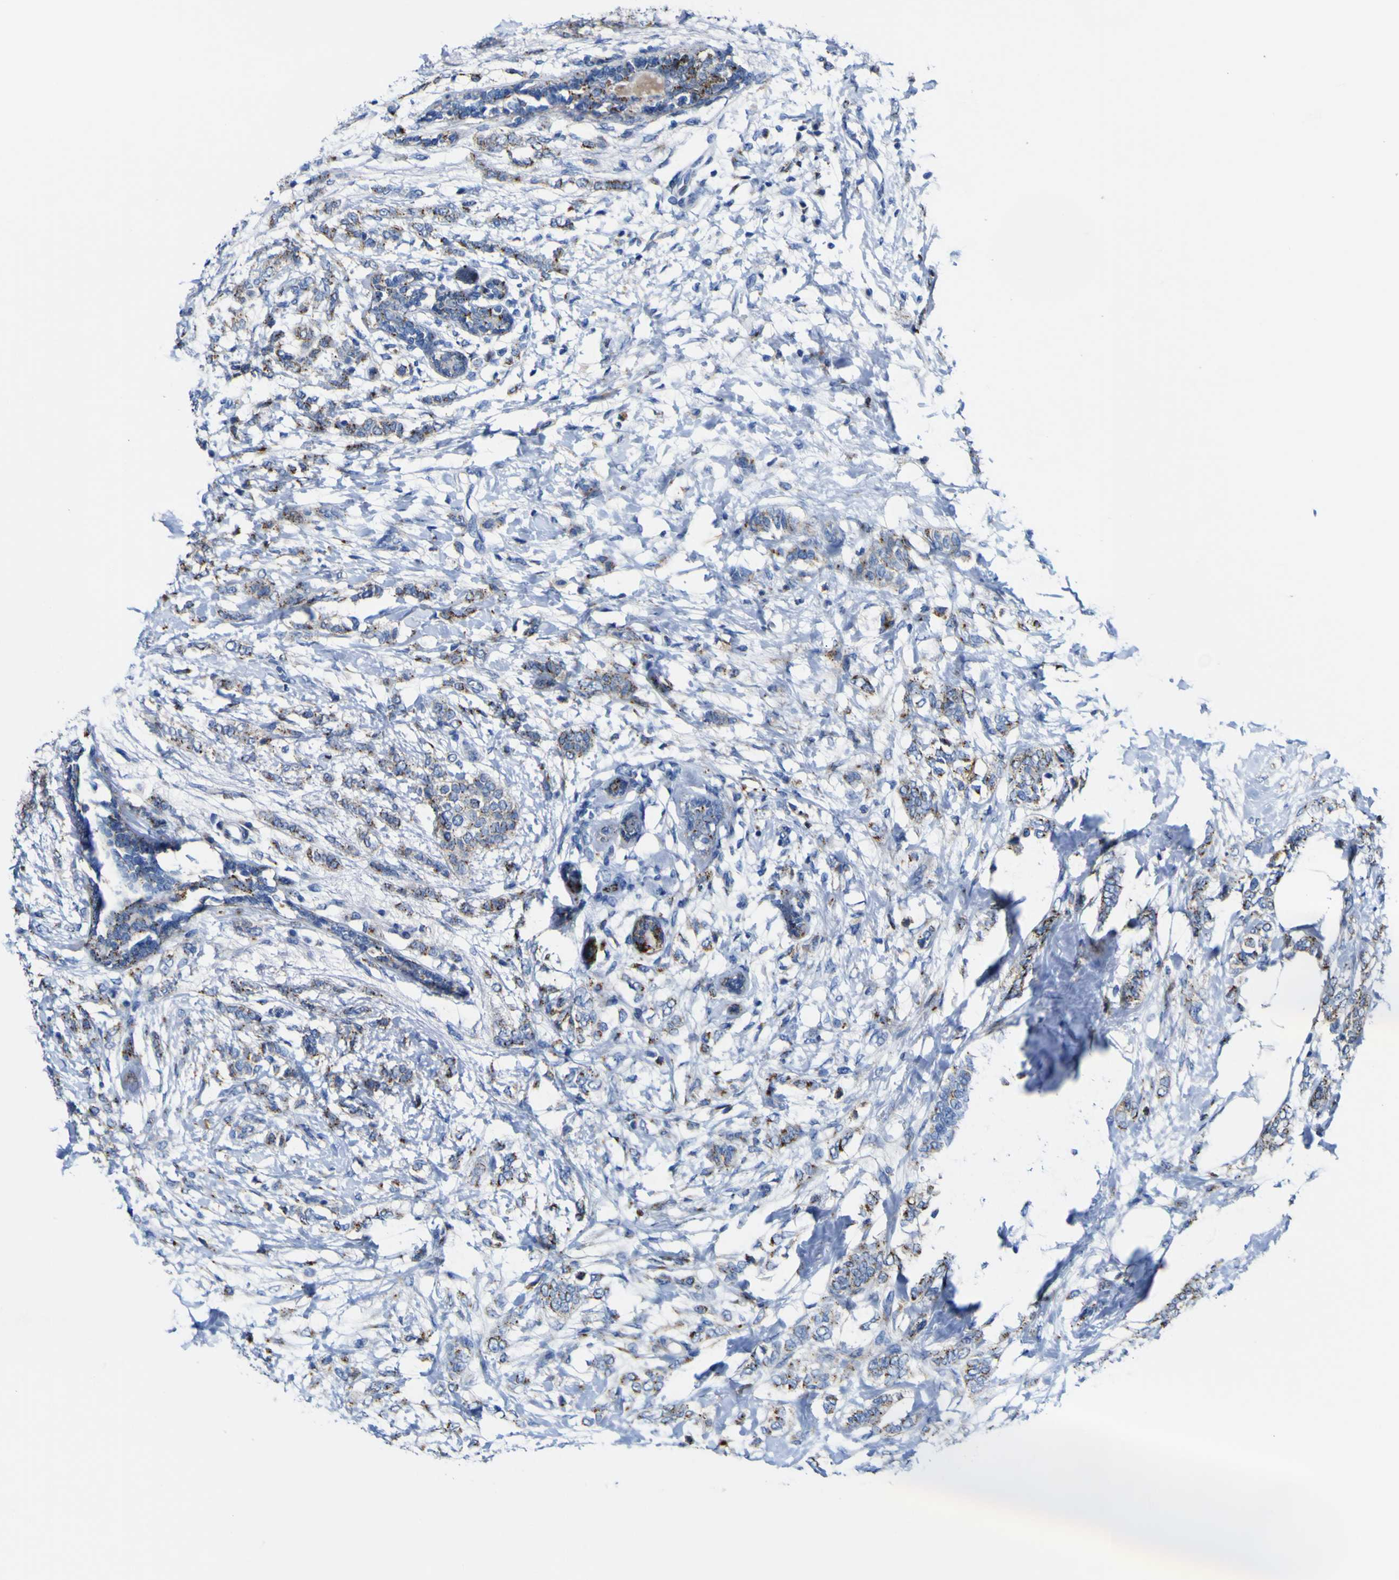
{"staining": {"intensity": "moderate", "quantity": ">75%", "location": "cytoplasmic/membranous"}, "tissue": "breast cancer", "cell_type": "Tumor cells", "image_type": "cancer", "snomed": [{"axis": "morphology", "description": "Lobular carcinoma, in situ"}, {"axis": "morphology", "description": "Lobular carcinoma"}, {"axis": "topography", "description": "Breast"}], "caption": "Immunohistochemical staining of breast lobular carcinoma exhibits moderate cytoplasmic/membranous protein positivity in about >75% of tumor cells. (brown staining indicates protein expression, while blue staining denotes nuclei).", "gene": "PTPRF", "patient": {"sex": "female", "age": 41}}